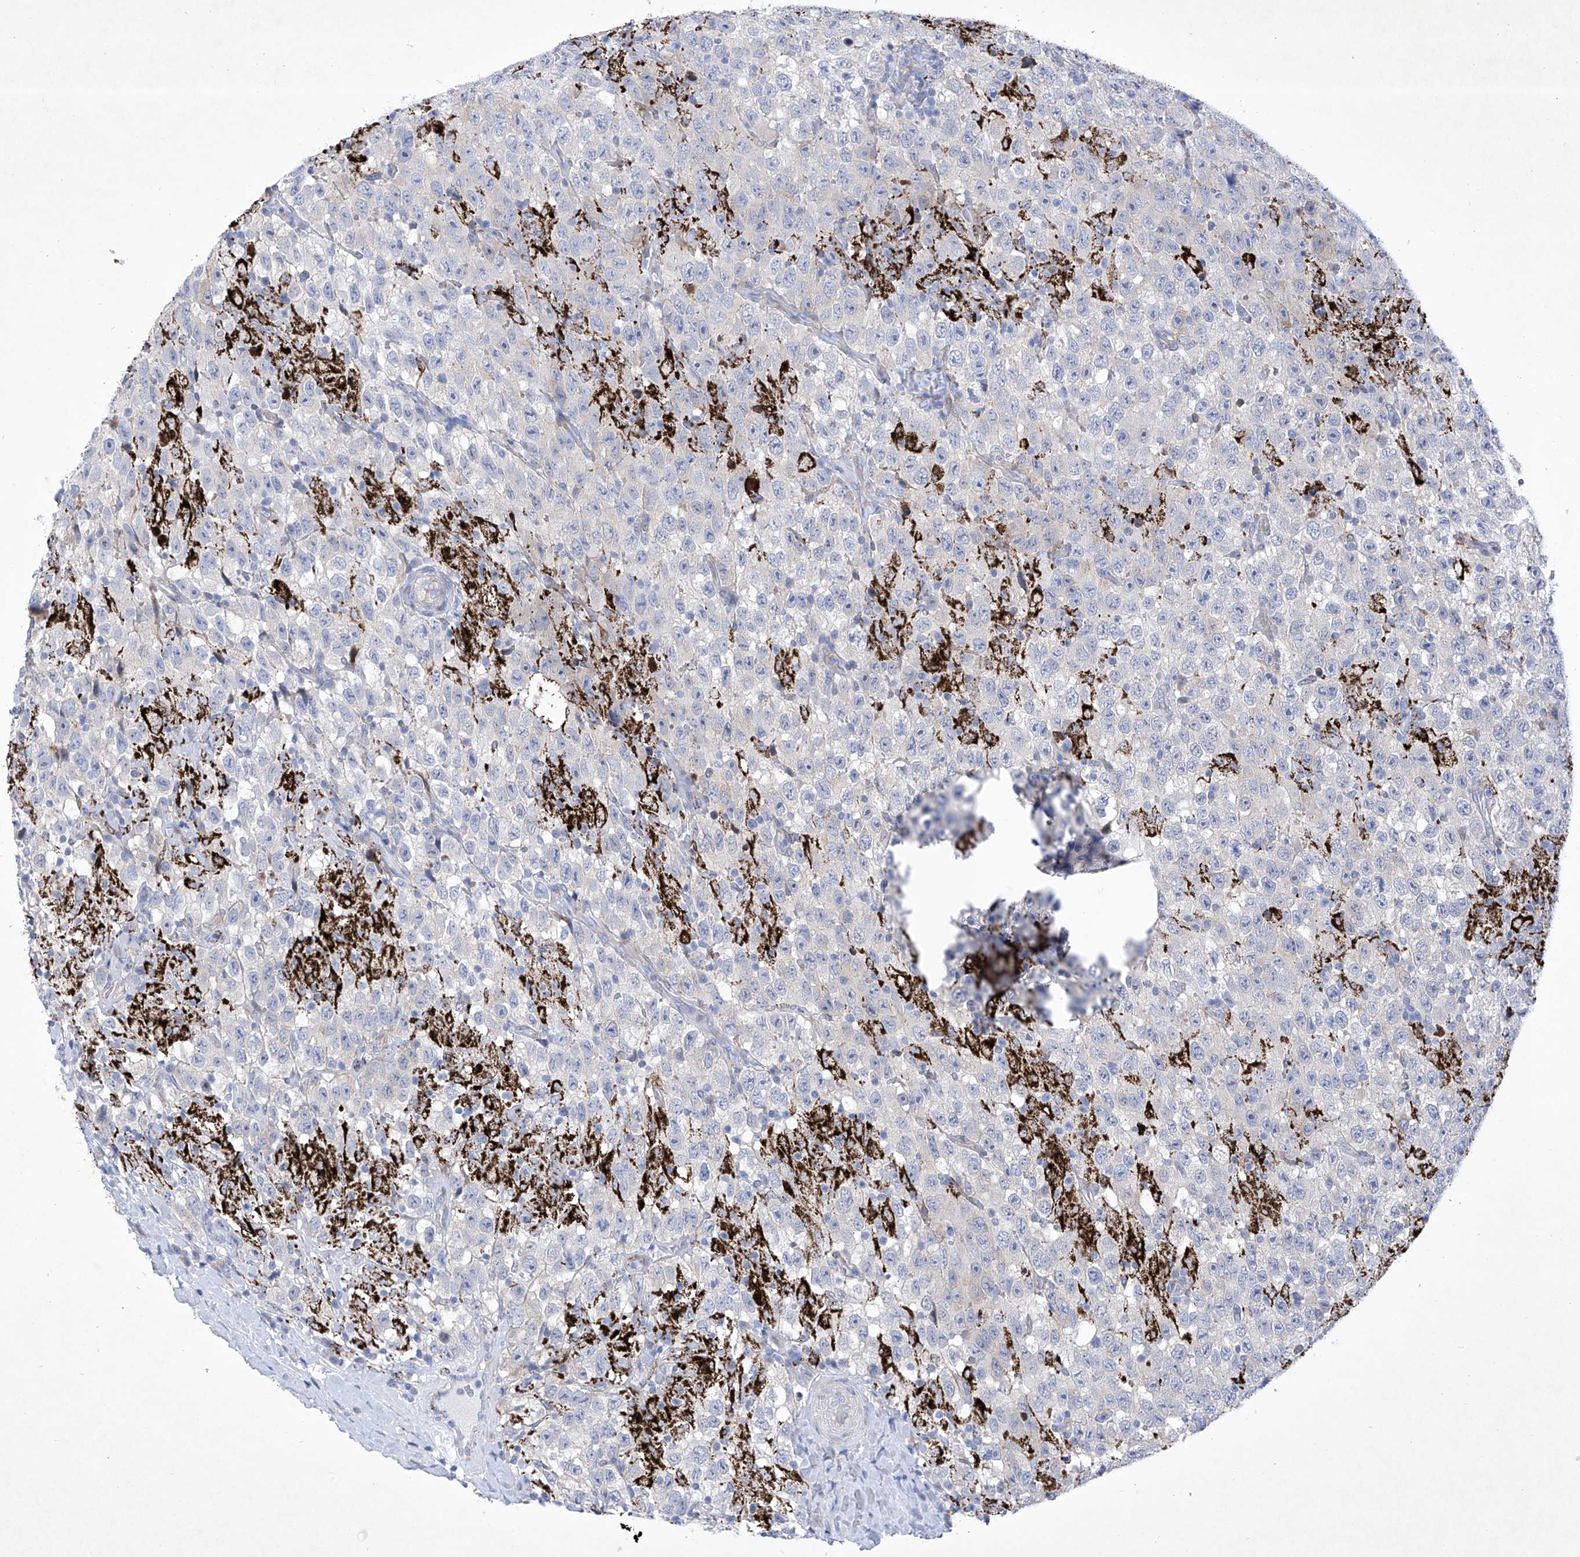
{"staining": {"intensity": "negative", "quantity": "none", "location": "none"}, "tissue": "testis cancer", "cell_type": "Tumor cells", "image_type": "cancer", "snomed": [{"axis": "morphology", "description": "Seminoma, NOS"}, {"axis": "topography", "description": "Testis"}], "caption": "Immunohistochemical staining of human testis cancer reveals no significant expression in tumor cells.", "gene": "C1orf87", "patient": {"sex": "male", "age": 41}}